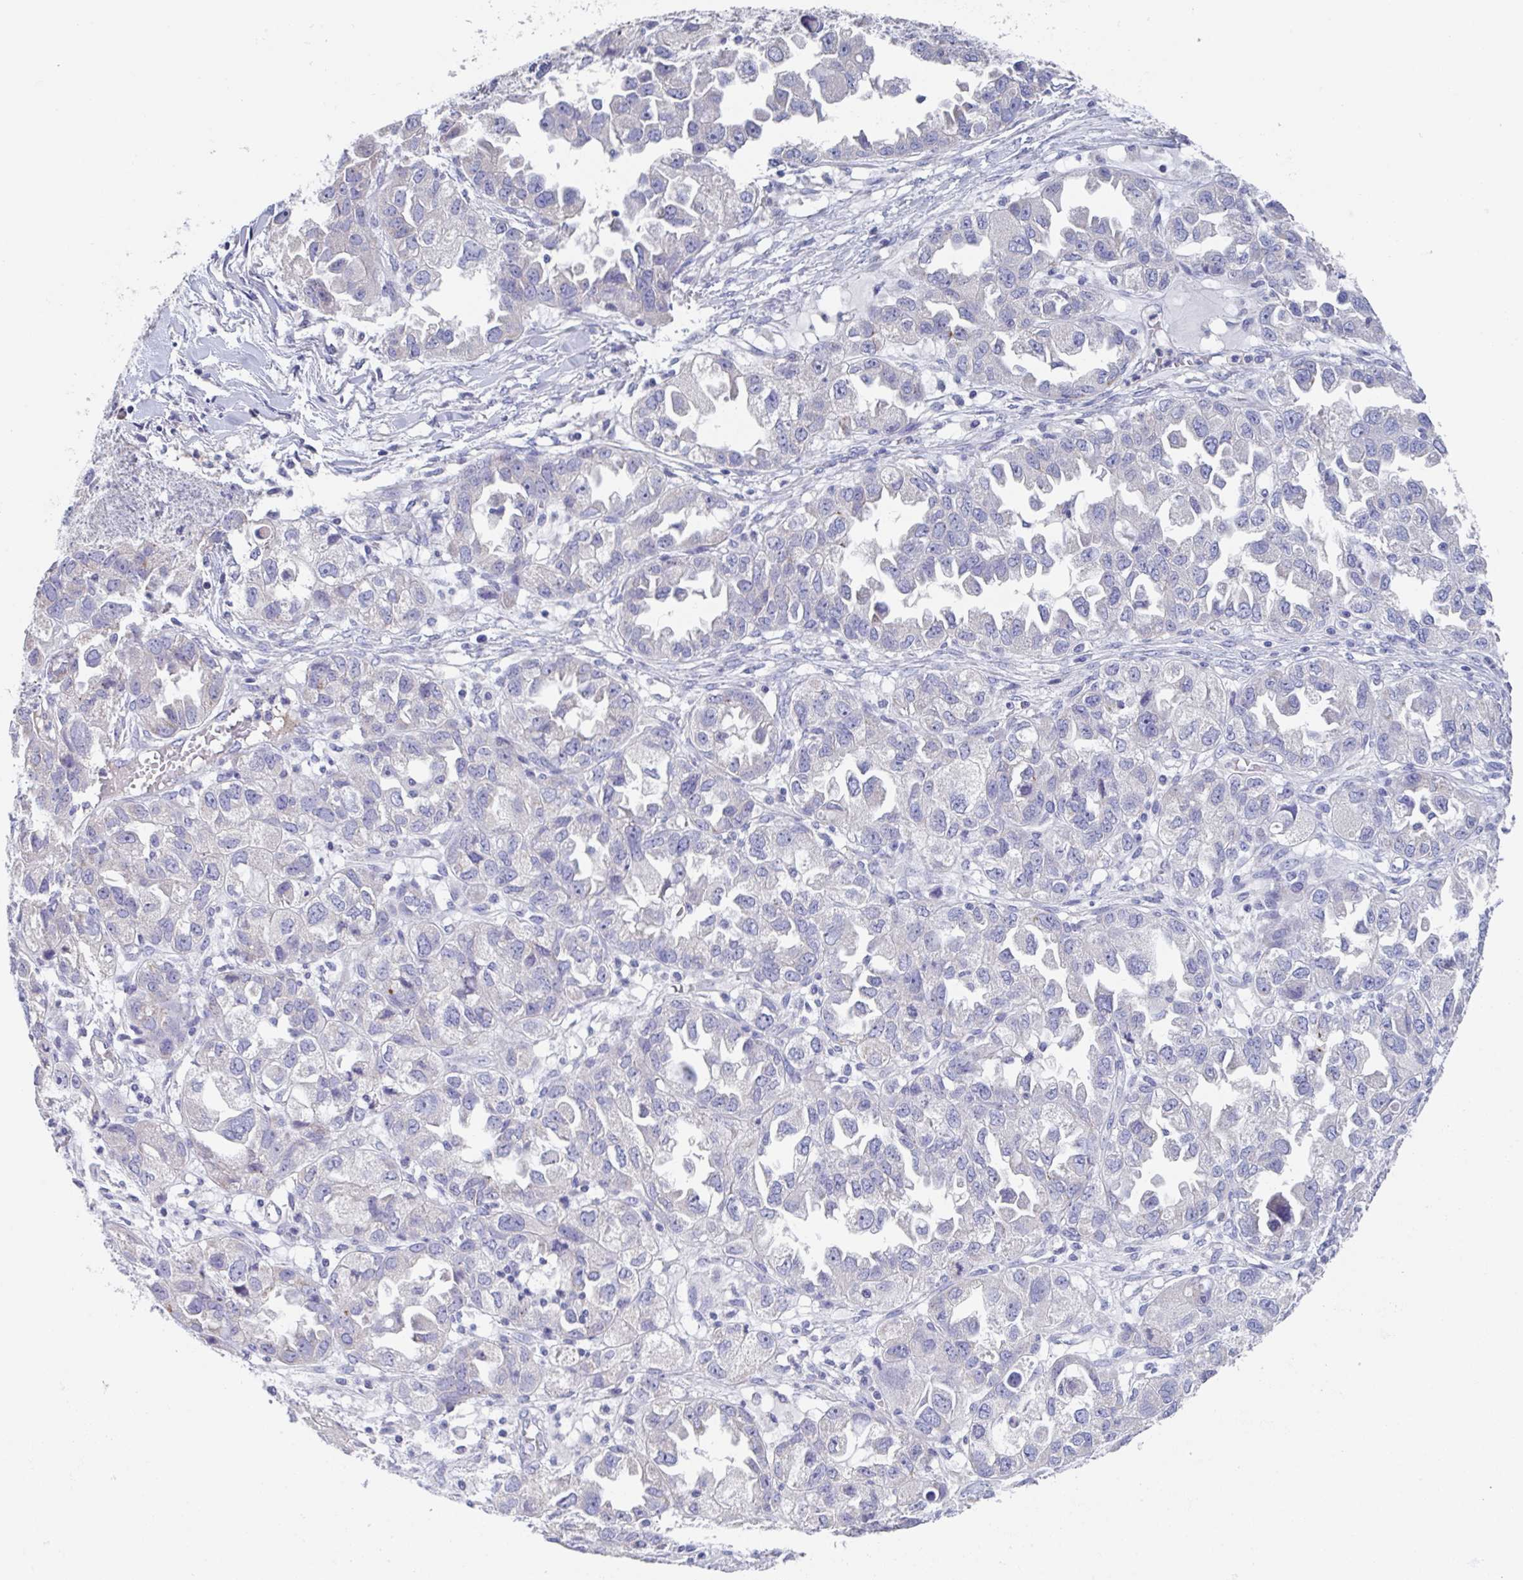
{"staining": {"intensity": "negative", "quantity": "none", "location": "none"}, "tissue": "ovarian cancer", "cell_type": "Tumor cells", "image_type": "cancer", "snomed": [{"axis": "morphology", "description": "Cystadenocarcinoma, serous, NOS"}, {"axis": "topography", "description": "Ovary"}], "caption": "A high-resolution histopathology image shows immunohistochemistry (IHC) staining of ovarian serous cystadenocarcinoma, which displays no significant staining in tumor cells.", "gene": "LRRC58", "patient": {"sex": "female", "age": 84}}